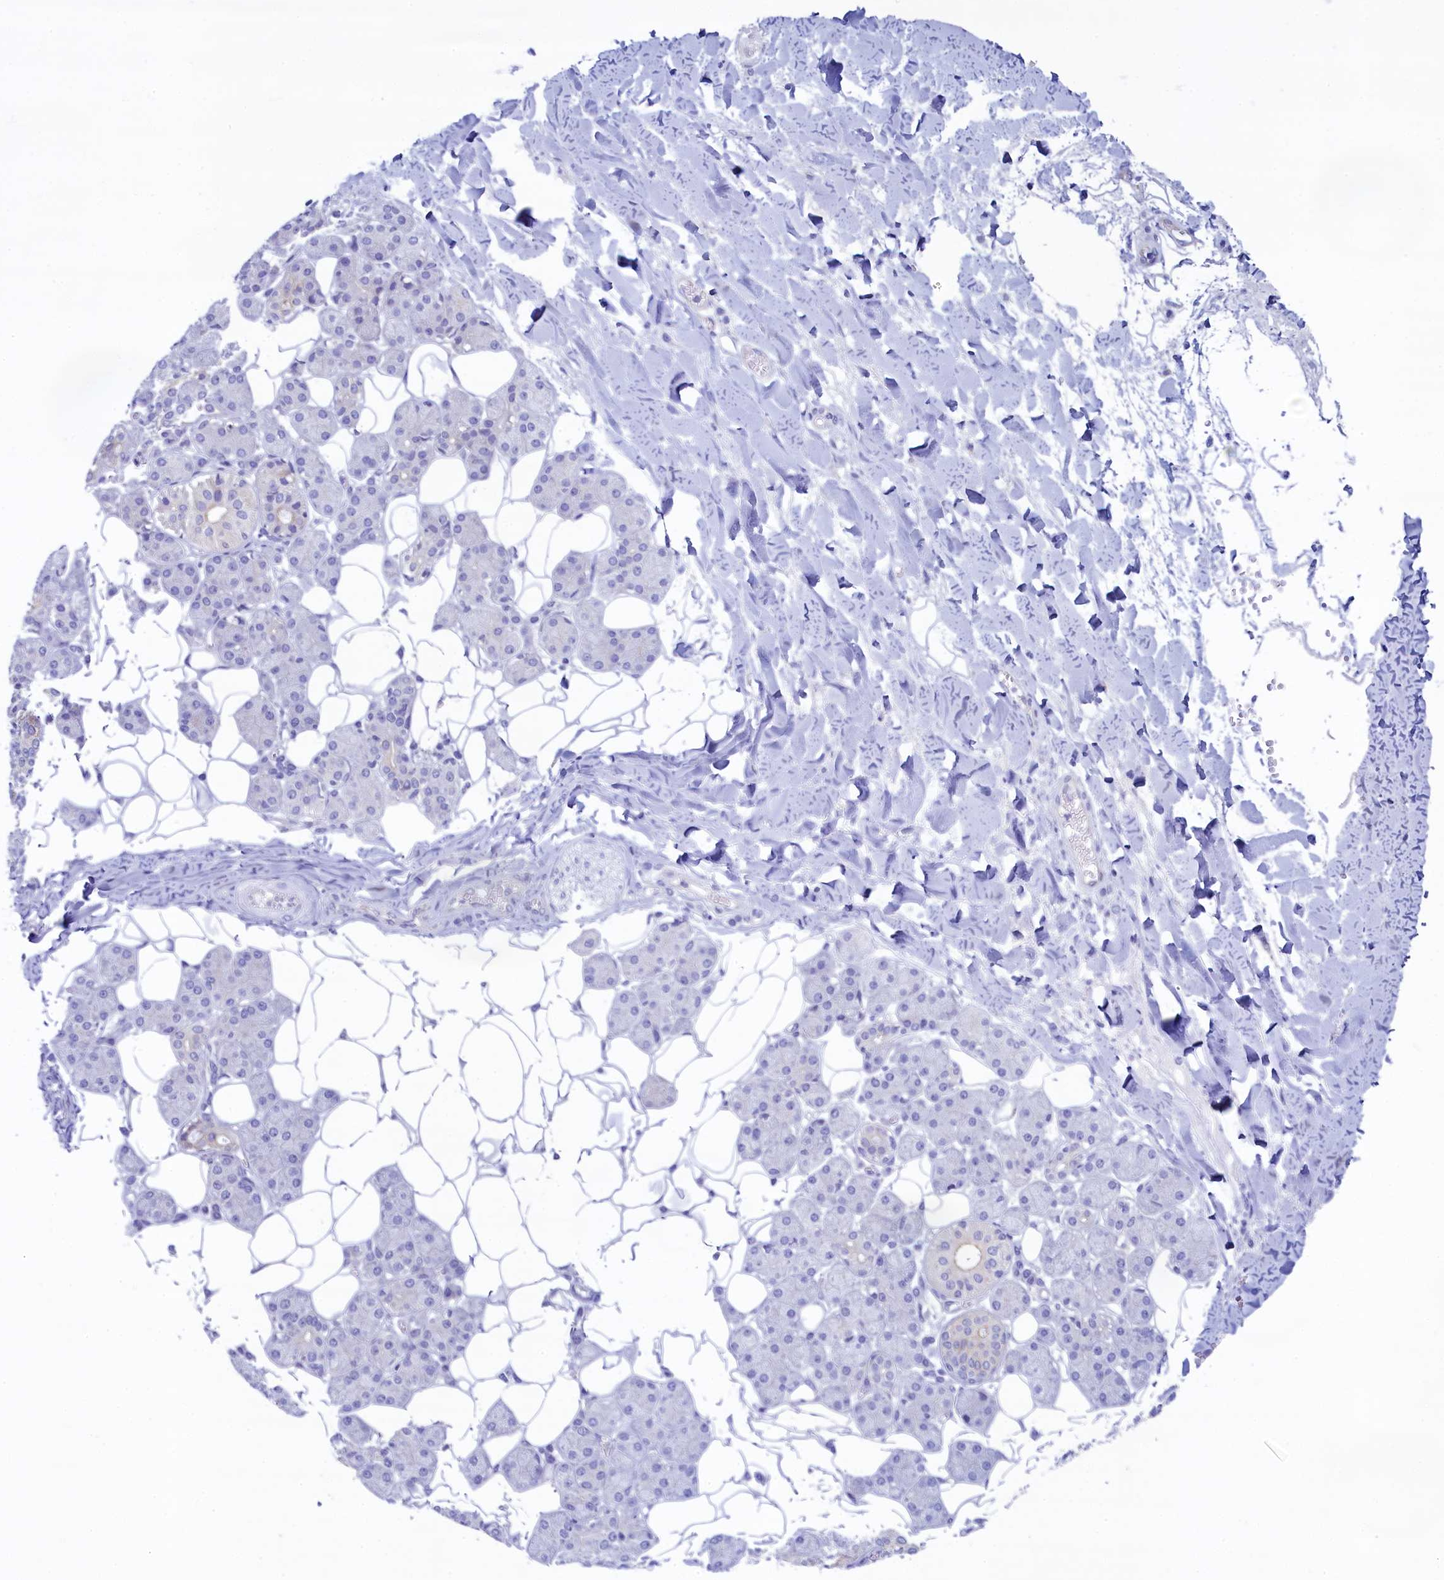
{"staining": {"intensity": "negative", "quantity": "none", "location": "none"}, "tissue": "salivary gland", "cell_type": "Glandular cells", "image_type": "normal", "snomed": [{"axis": "morphology", "description": "Normal tissue, NOS"}, {"axis": "topography", "description": "Salivary gland"}], "caption": "A histopathology image of salivary gland stained for a protein exhibits no brown staining in glandular cells.", "gene": "KRBOX5", "patient": {"sex": "female", "age": 33}}